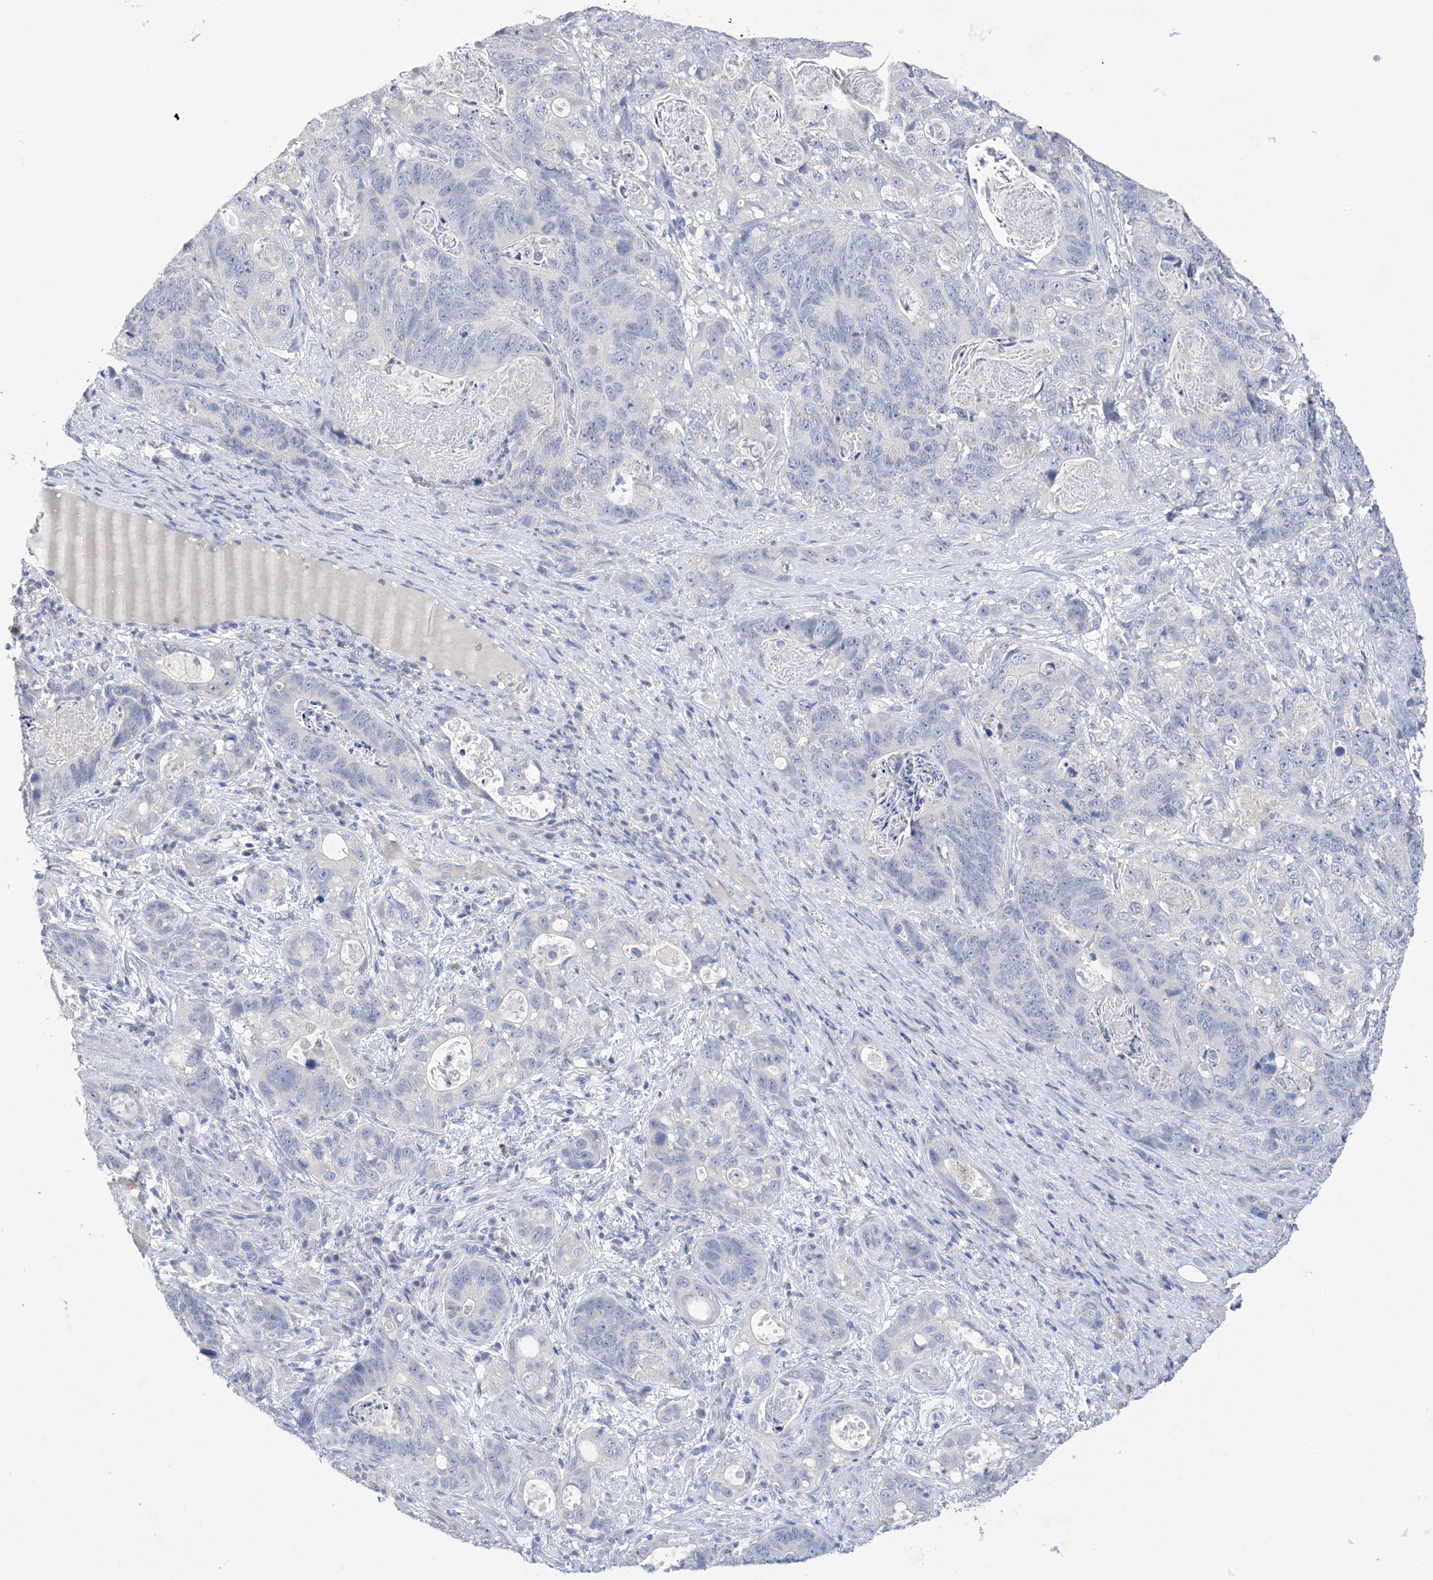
{"staining": {"intensity": "negative", "quantity": "none", "location": "none"}, "tissue": "stomach cancer", "cell_type": "Tumor cells", "image_type": "cancer", "snomed": [{"axis": "morphology", "description": "Normal tissue, NOS"}, {"axis": "morphology", "description": "Adenocarcinoma, NOS"}, {"axis": "topography", "description": "Stomach"}], "caption": "There is no significant expression in tumor cells of stomach cancer (adenocarcinoma).", "gene": "DSC3", "patient": {"sex": "female", "age": 89}}